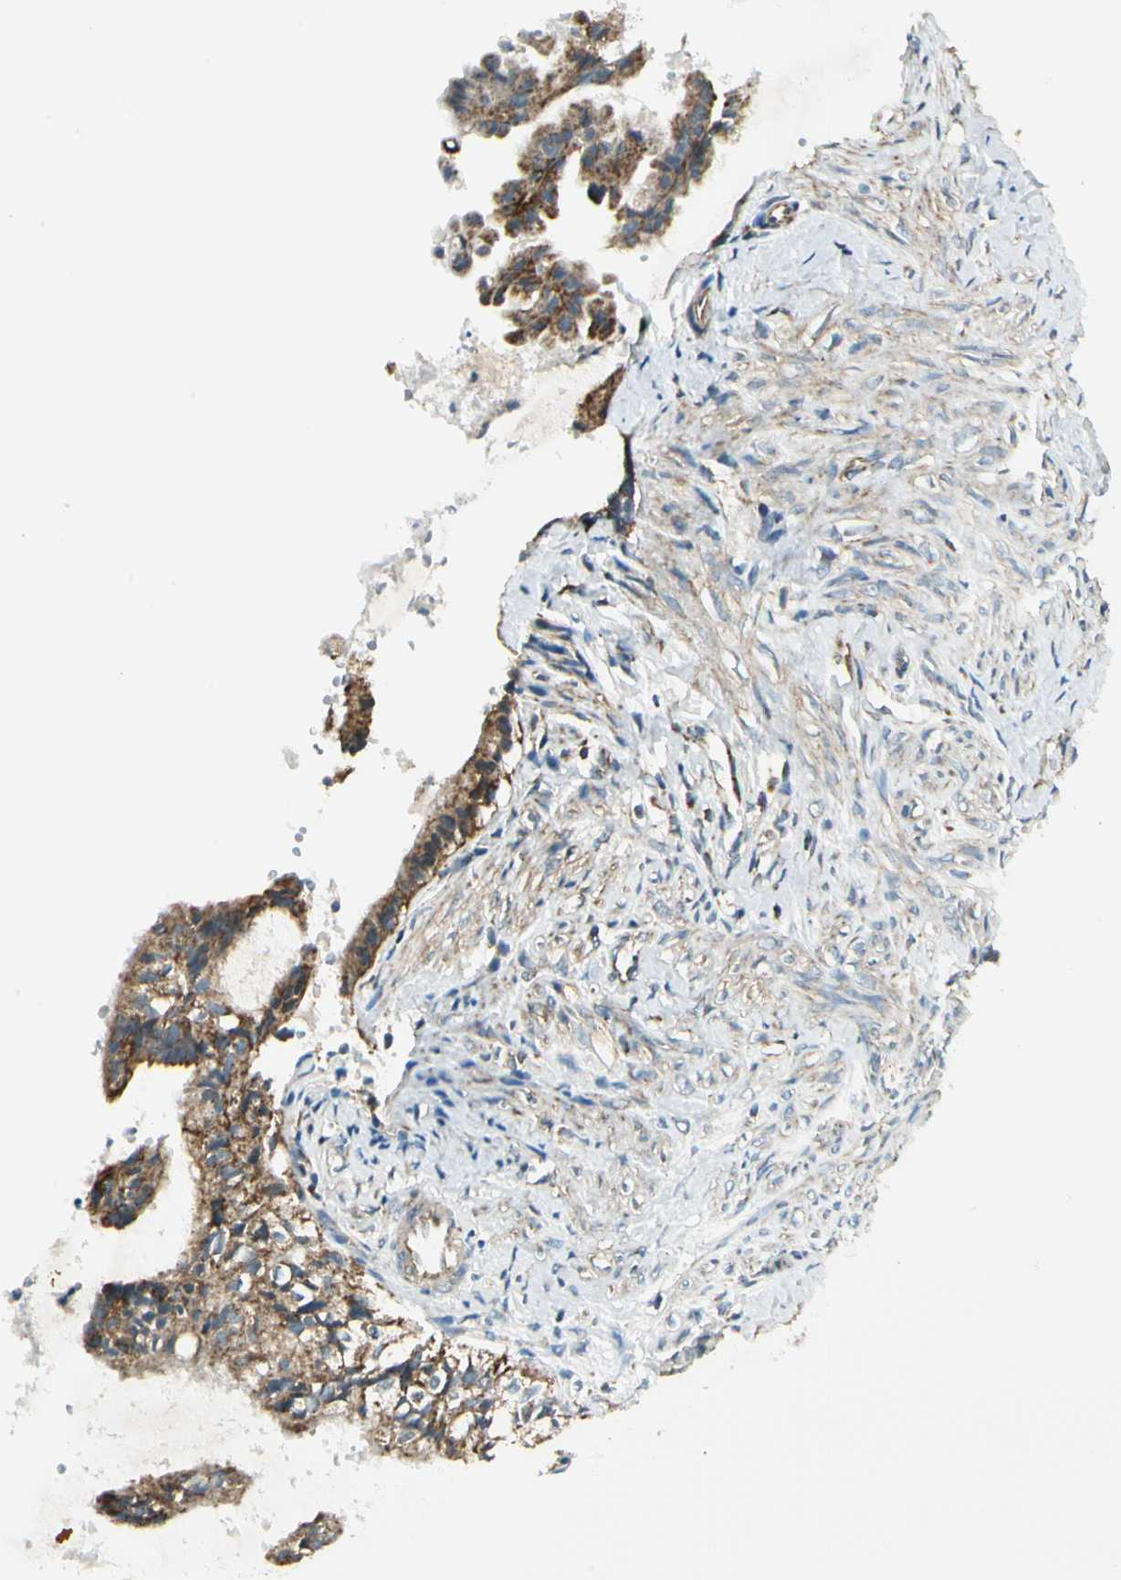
{"staining": {"intensity": "moderate", "quantity": ">75%", "location": "cytoplasmic/membranous"}, "tissue": "cervical cancer", "cell_type": "Tumor cells", "image_type": "cancer", "snomed": [{"axis": "morphology", "description": "Normal tissue, NOS"}, {"axis": "morphology", "description": "Adenocarcinoma, NOS"}, {"axis": "topography", "description": "Cervix"}, {"axis": "topography", "description": "Endometrium"}], "caption": "A histopathology image of adenocarcinoma (cervical) stained for a protein displays moderate cytoplasmic/membranous brown staining in tumor cells. (DAB = brown stain, brightfield microscopy at high magnification).", "gene": "EPHB3", "patient": {"sex": "female", "age": 86}}